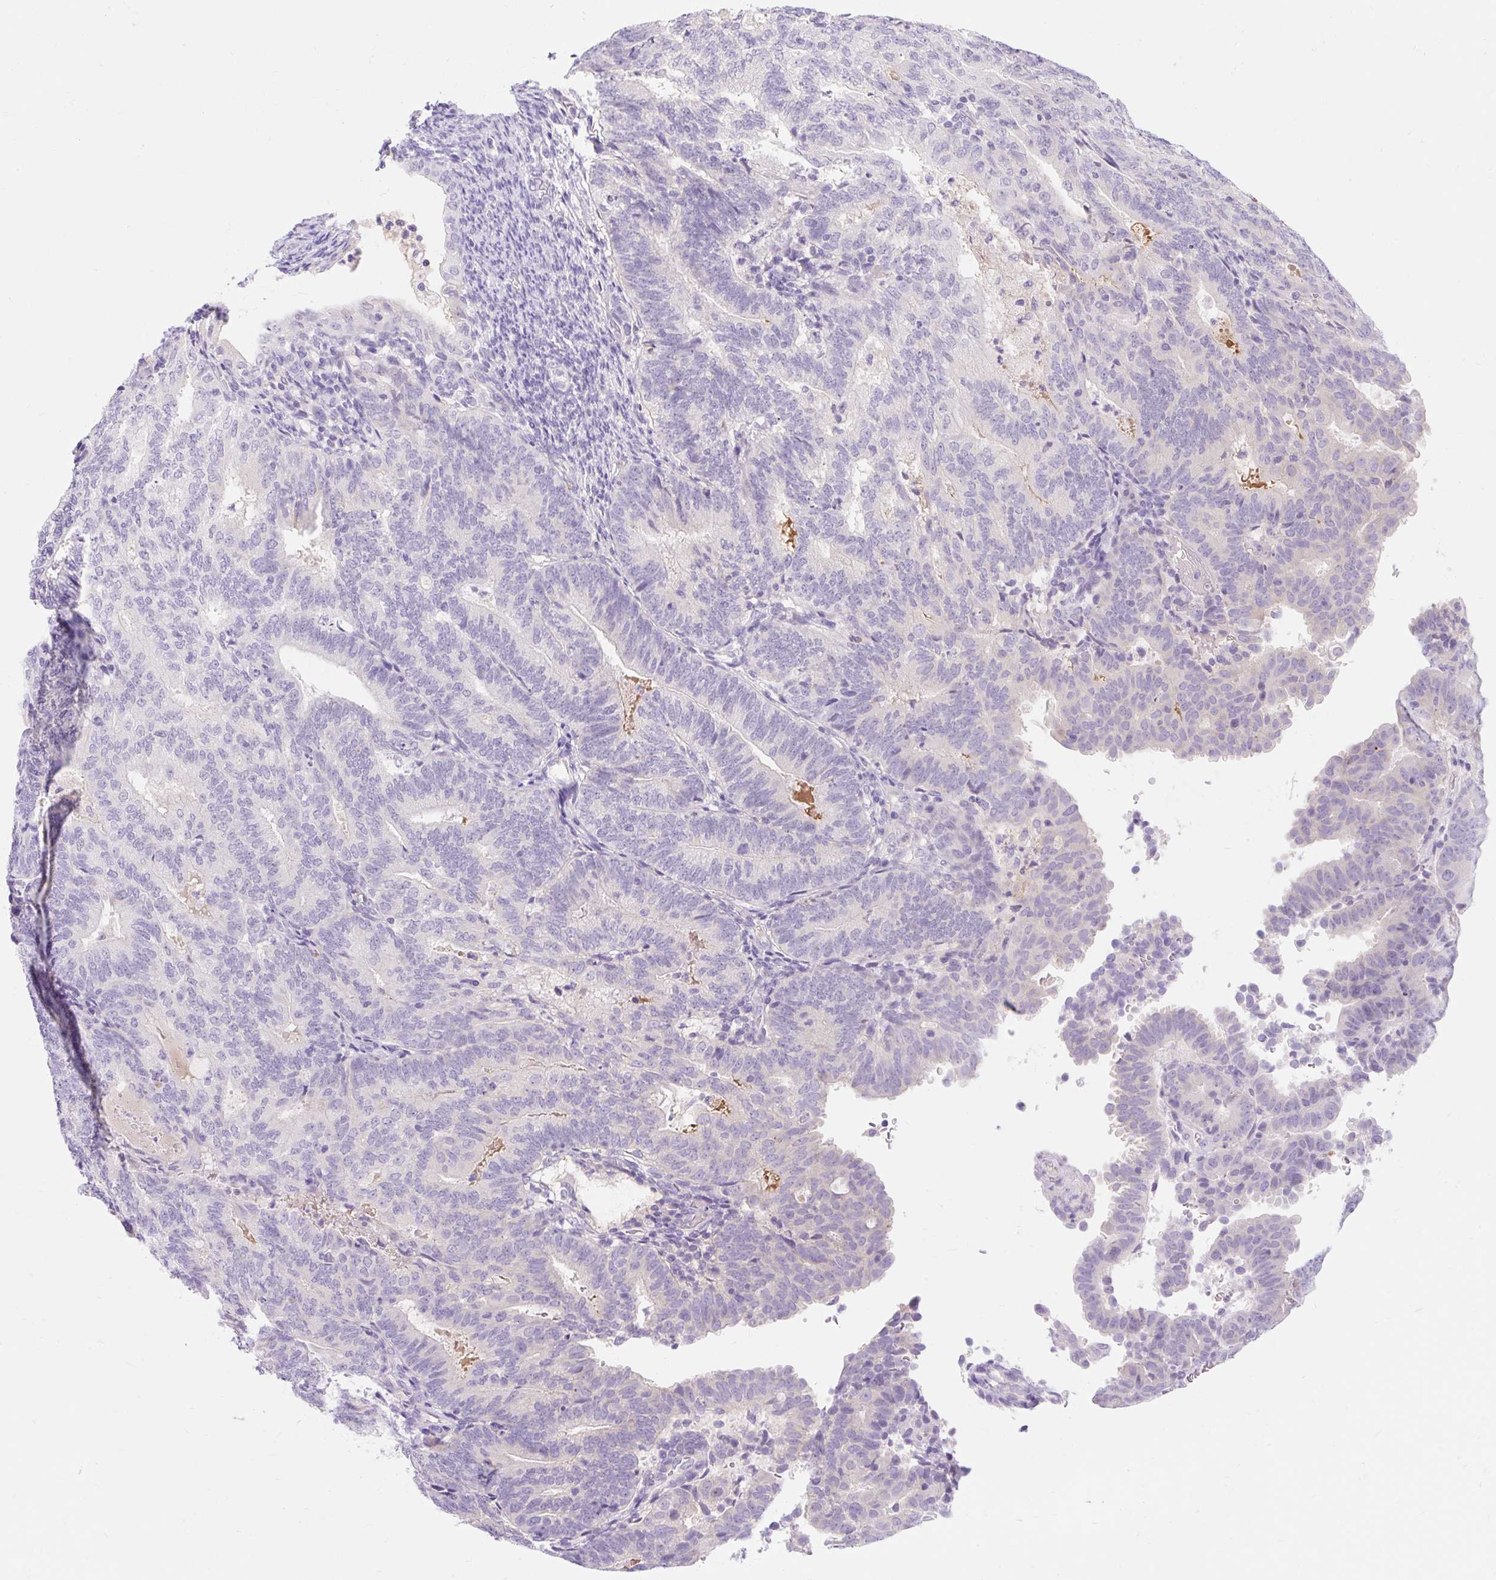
{"staining": {"intensity": "negative", "quantity": "none", "location": "none"}, "tissue": "endometrial cancer", "cell_type": "Tumor cells", "image_type": "cancer", "snomed": [{"axis": "morphology", "description": "Adenocarcinoma, NOS"}, {"axis": "topography", "description": "Endometrium"}], "caption": "Immunohistochemical staining of human endometrial cancer (adenocarcinoma) demonstrates no significant positivity in tumor cells. (Brightfield microscopy of DAB IHC at high magnification).", "gene": "SLC28A1", "patient": {"sex": "female", "age": 70}}